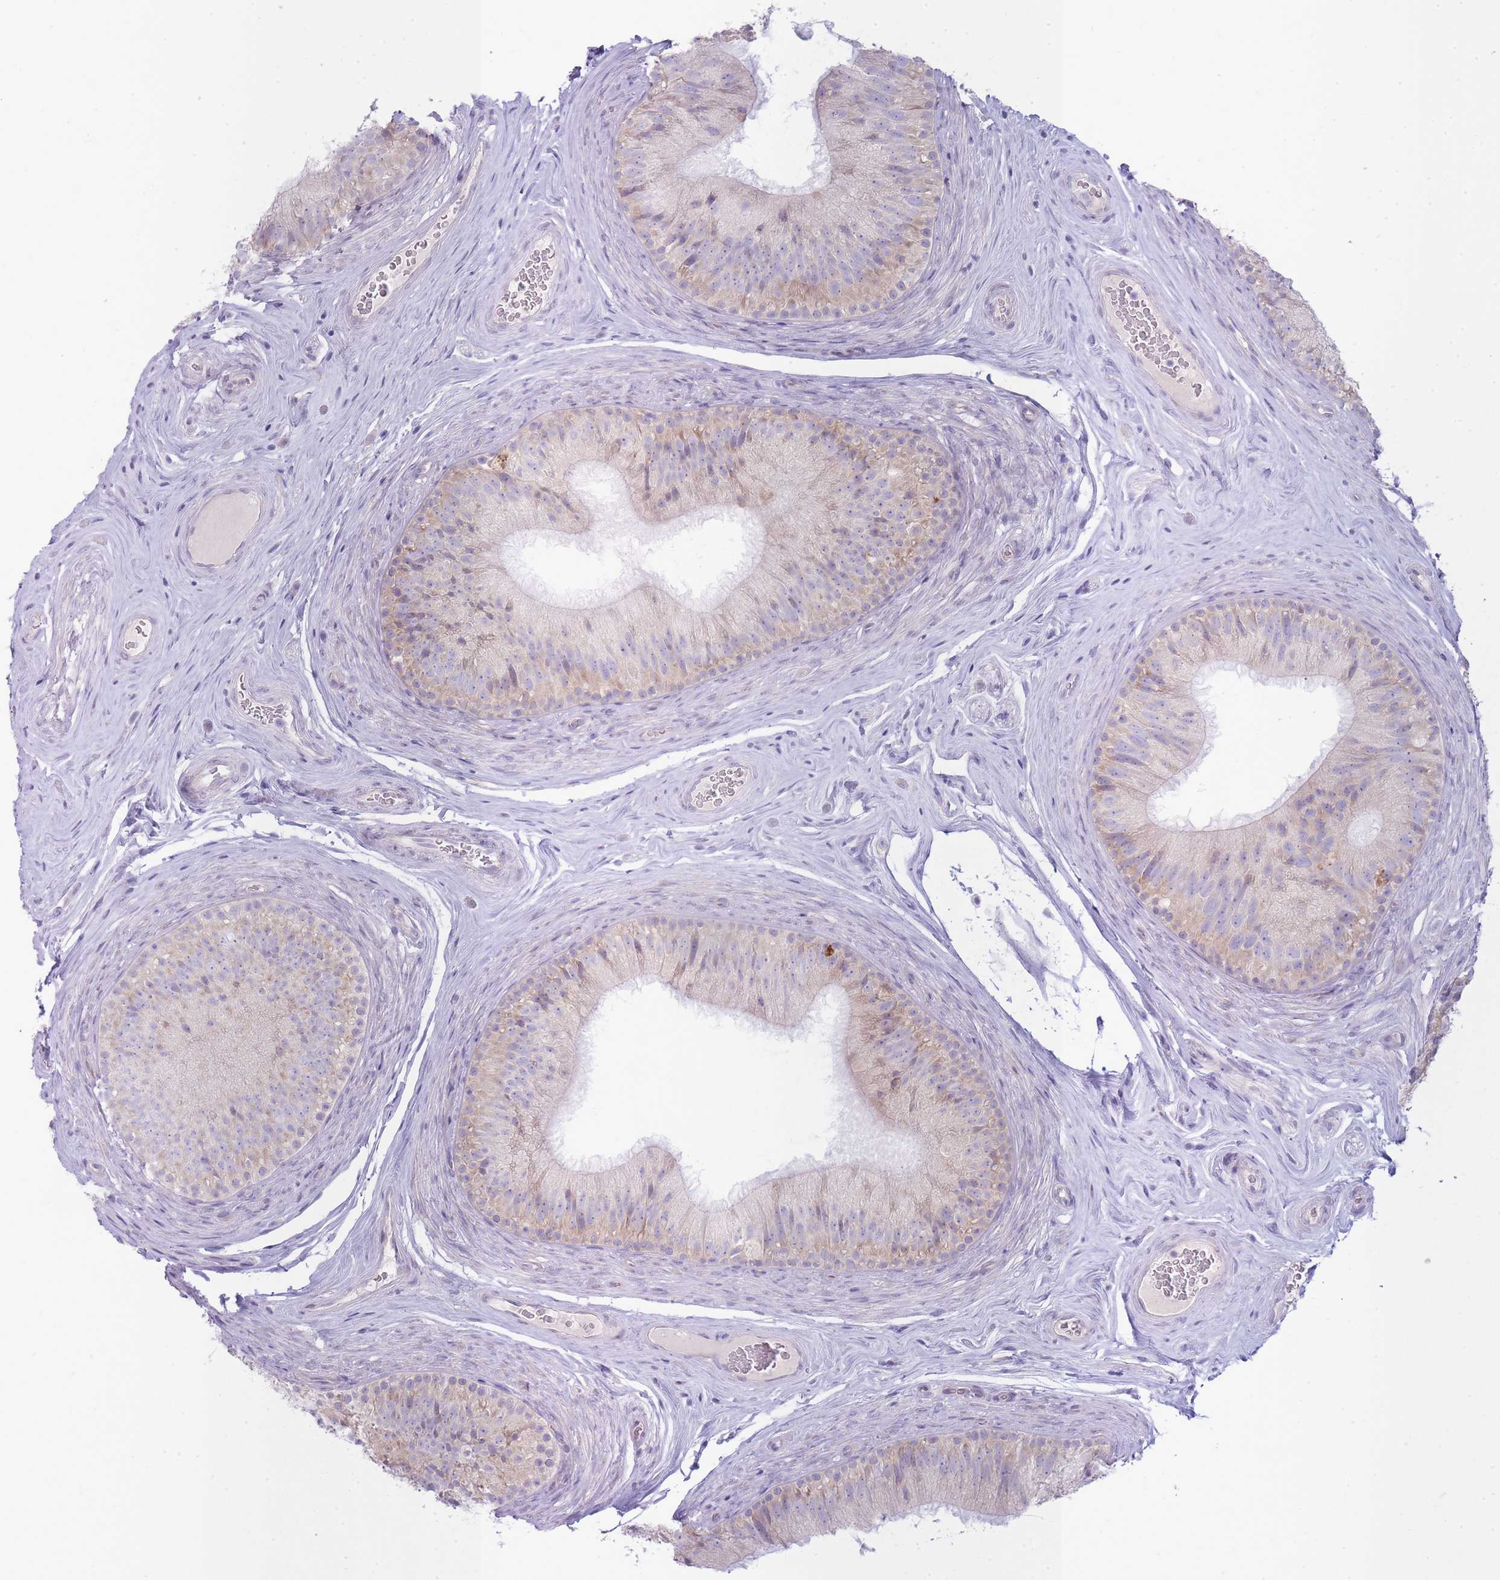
{"staining": {"intensity": "moderate", "quantity": "<25%", "location": "cytoplasmic/membranous"}, "tissue": "epididymis", "cell_type": "Glandular cells", "image_type": "normal", "snomed": [{"axis": "morphology", "description": "Normal tissue, NOS"}, {"axis": "topography", "description": "Epididymis"}], "caption": "IHC of unremarkable human epididymis demonstrates low levels of moderate cytoplasmic/membranous expression in about <25% of glandular cells.", "gene": "OR5L1", "patient": {"sex": "male", "age": 34}}